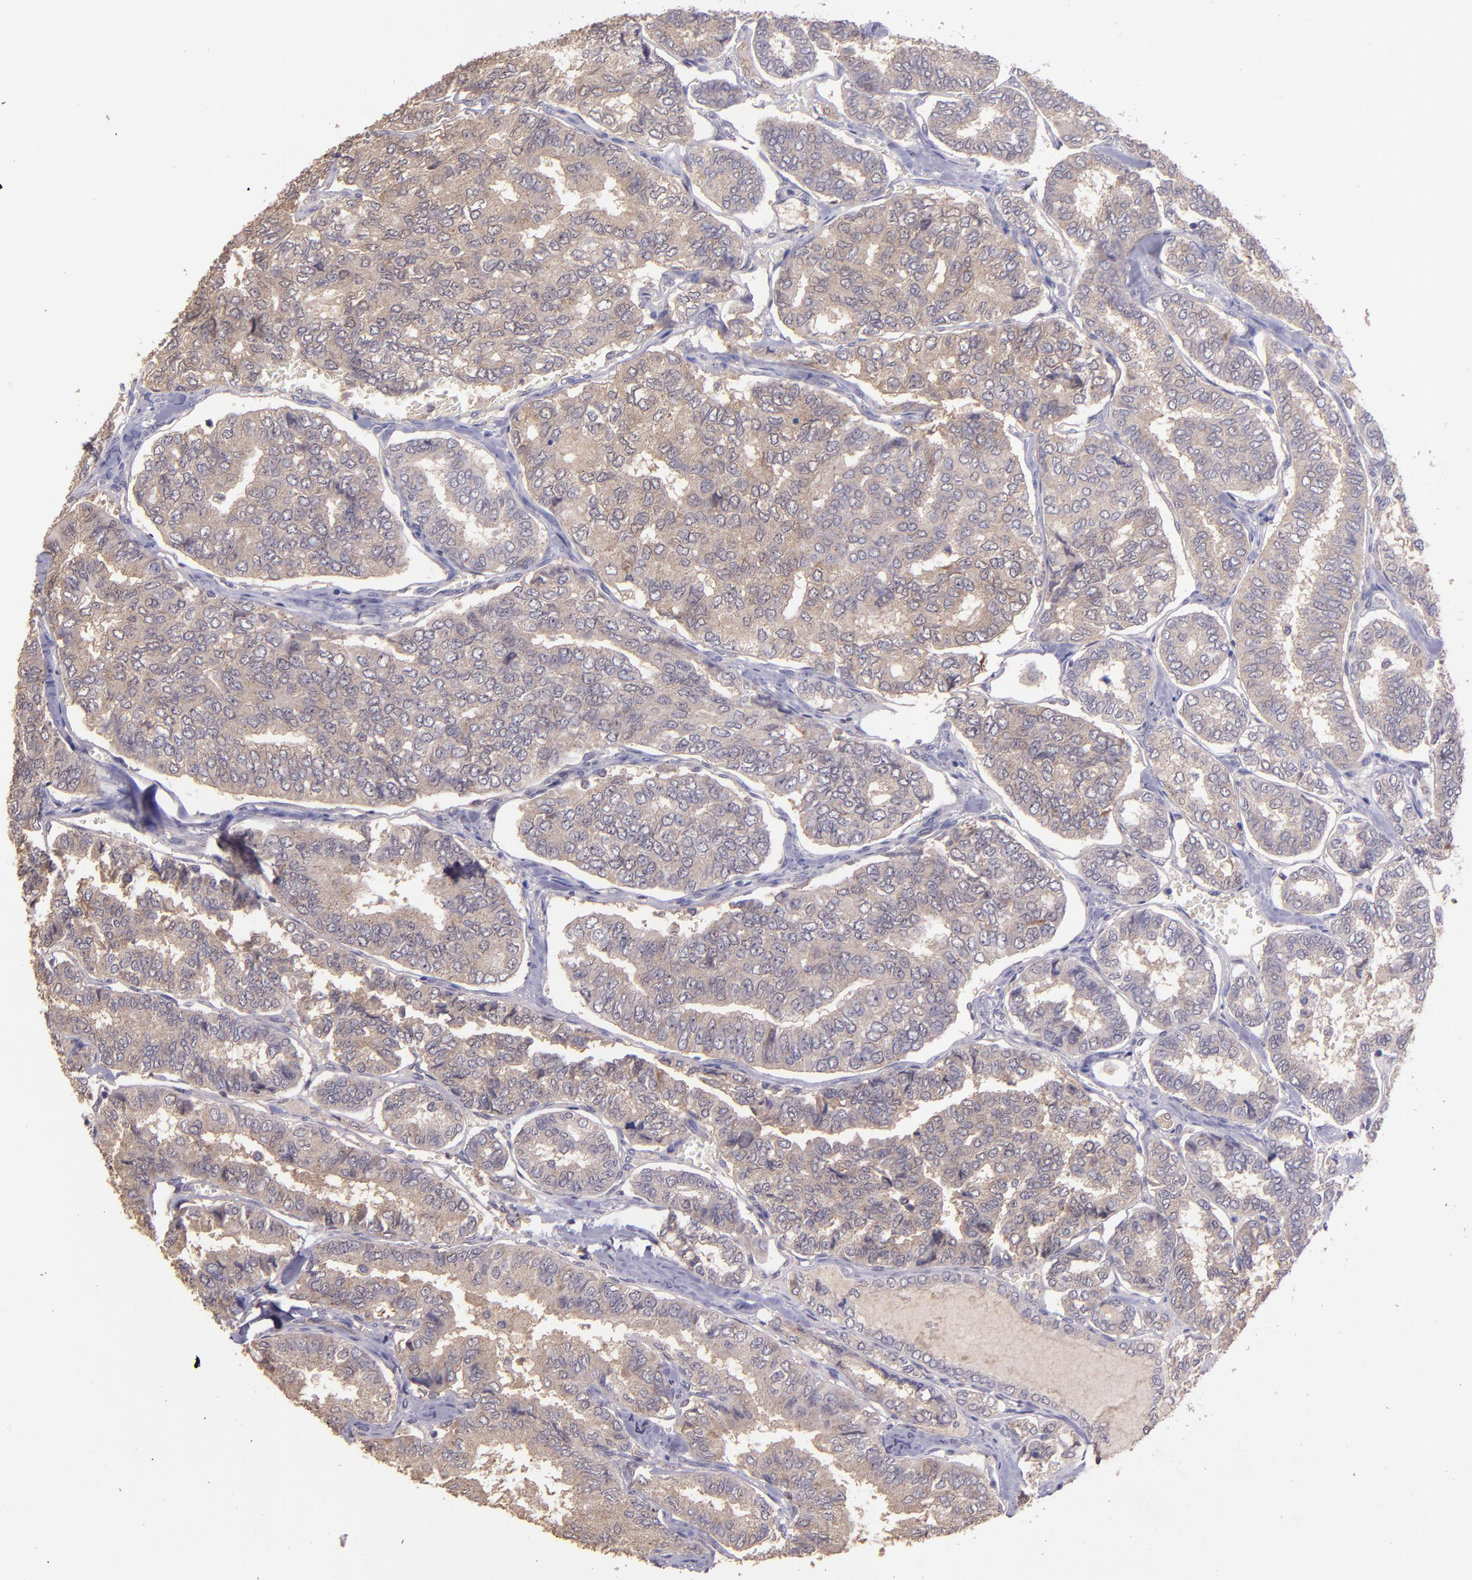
{"staining": {"intensity": "weak", "quantity": ">75%", "location": "cytoplasmic/membranous"}, "tissue": "thyroid cancer", "cell_type": "Tumor cells", "image_type": "cancer", "snomed": [{"axis": "morphology", "description": "Papillary adenocarcinoma, NOS"}, {"axis": "topography", "description": "Thyroid gland"}], "caption": "The image demonstrates staining of papillary adenocarcinoma (thyroid), revealing weak cytoplasmic/membranous protein staining (brown color) within tumor cells.", "gene": "PAPPA", "patient": {"sex": "female", "age": 35}}